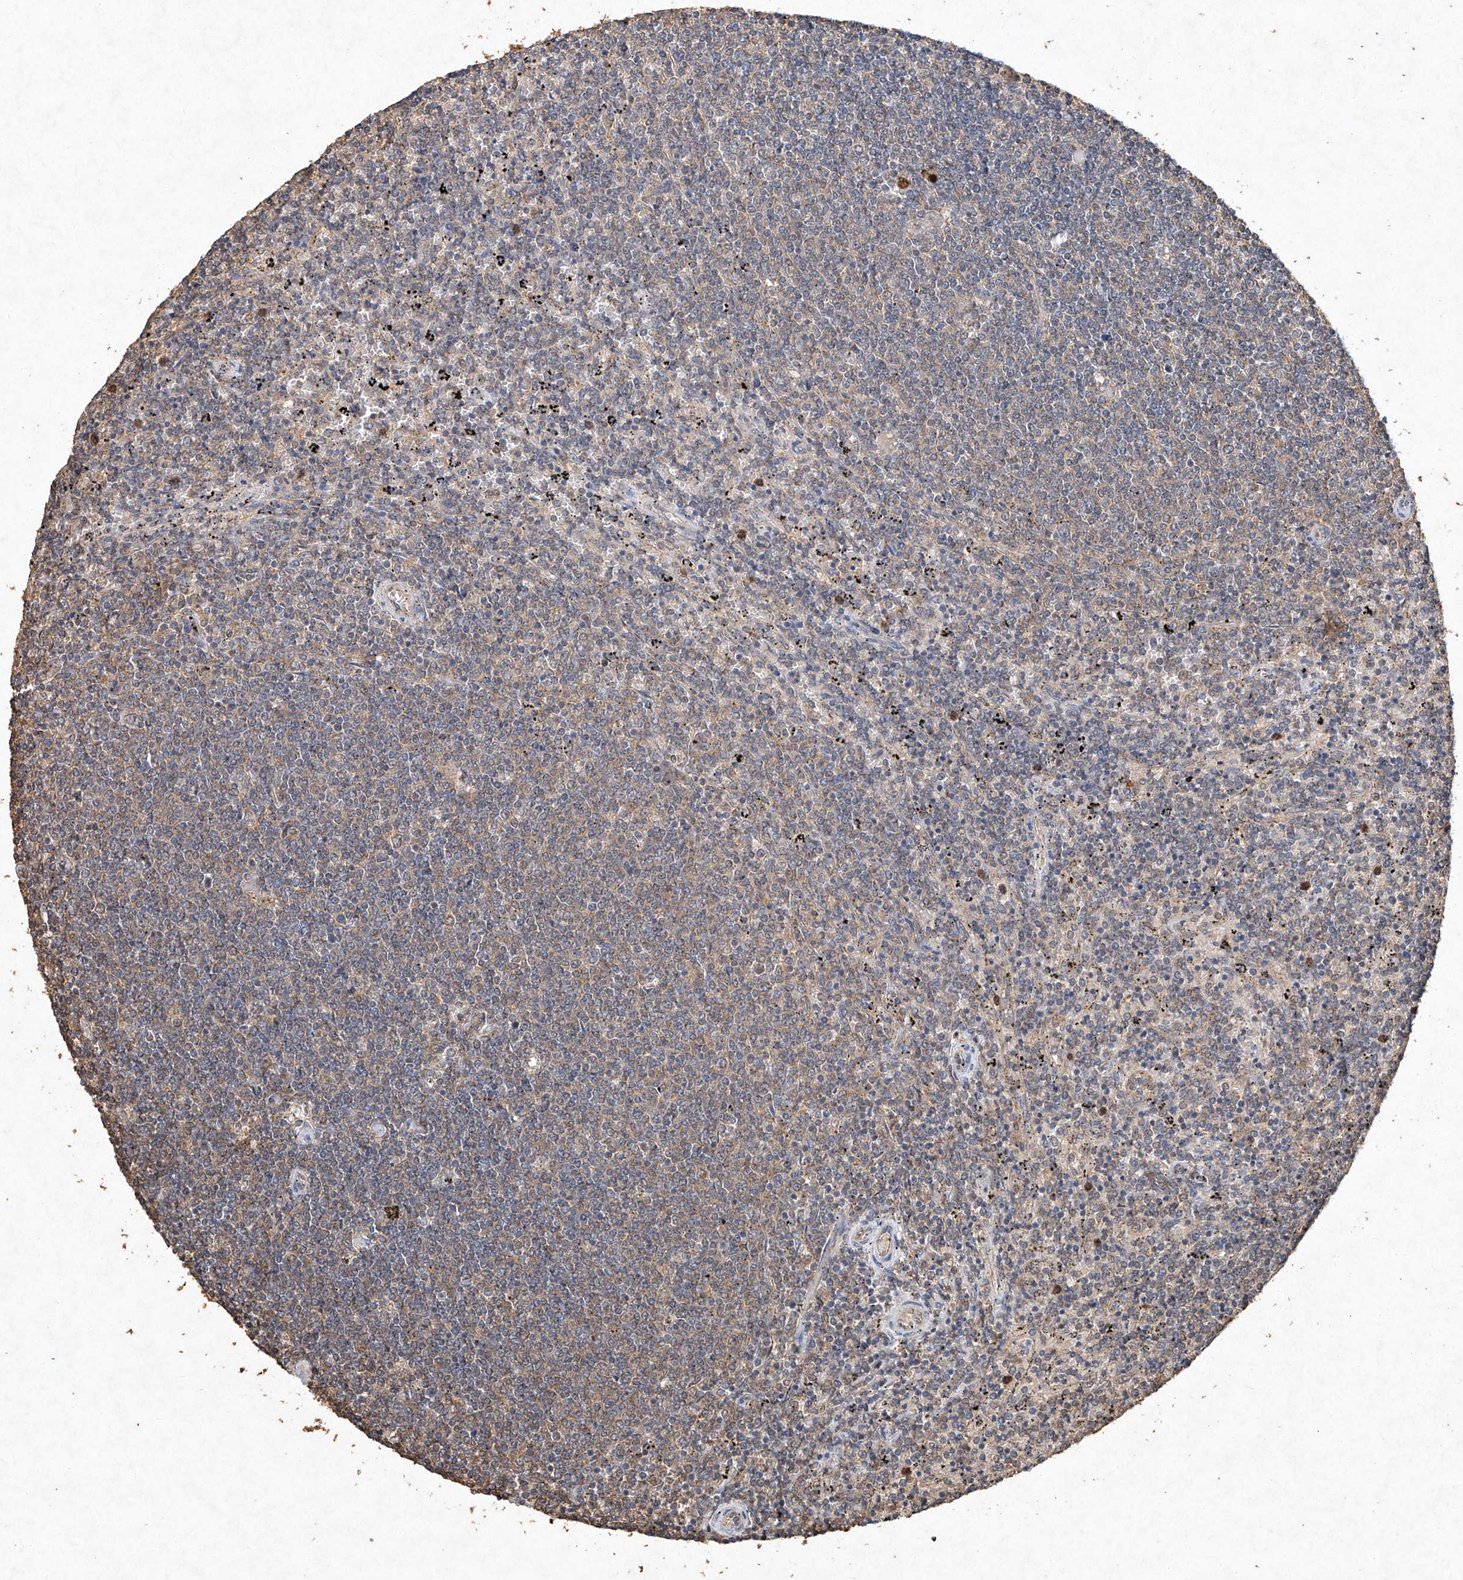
{"staining": {"intensity": "weak", "quantity": "25%-75%", "location": "cytoplasmic/membranous"}, "tissue": "lymphoma", "cell_type": "Tumor cells", "image_type": "cancer", "snomed": [{"axis": "morphology", "description": "Malignant lymphoma, non-Hodgkin's type, Low grade"}, {"axis": "topography", "description": "Spleen"}], "caption": "The histopathology image reveals immunohistochemical staining of lymphoma. There is weak cytoplasmic/membranous expression is appreciated in approximately 25%-75% of tumor cells. The protein is stained brown, and the nuclei are stained in blue (DAB (3,3'-diaminobenzidine) IHC with brightfield microscopy, high magnification).", "gene": "STK3", "patient": {"sex": "female", "age": 50}}